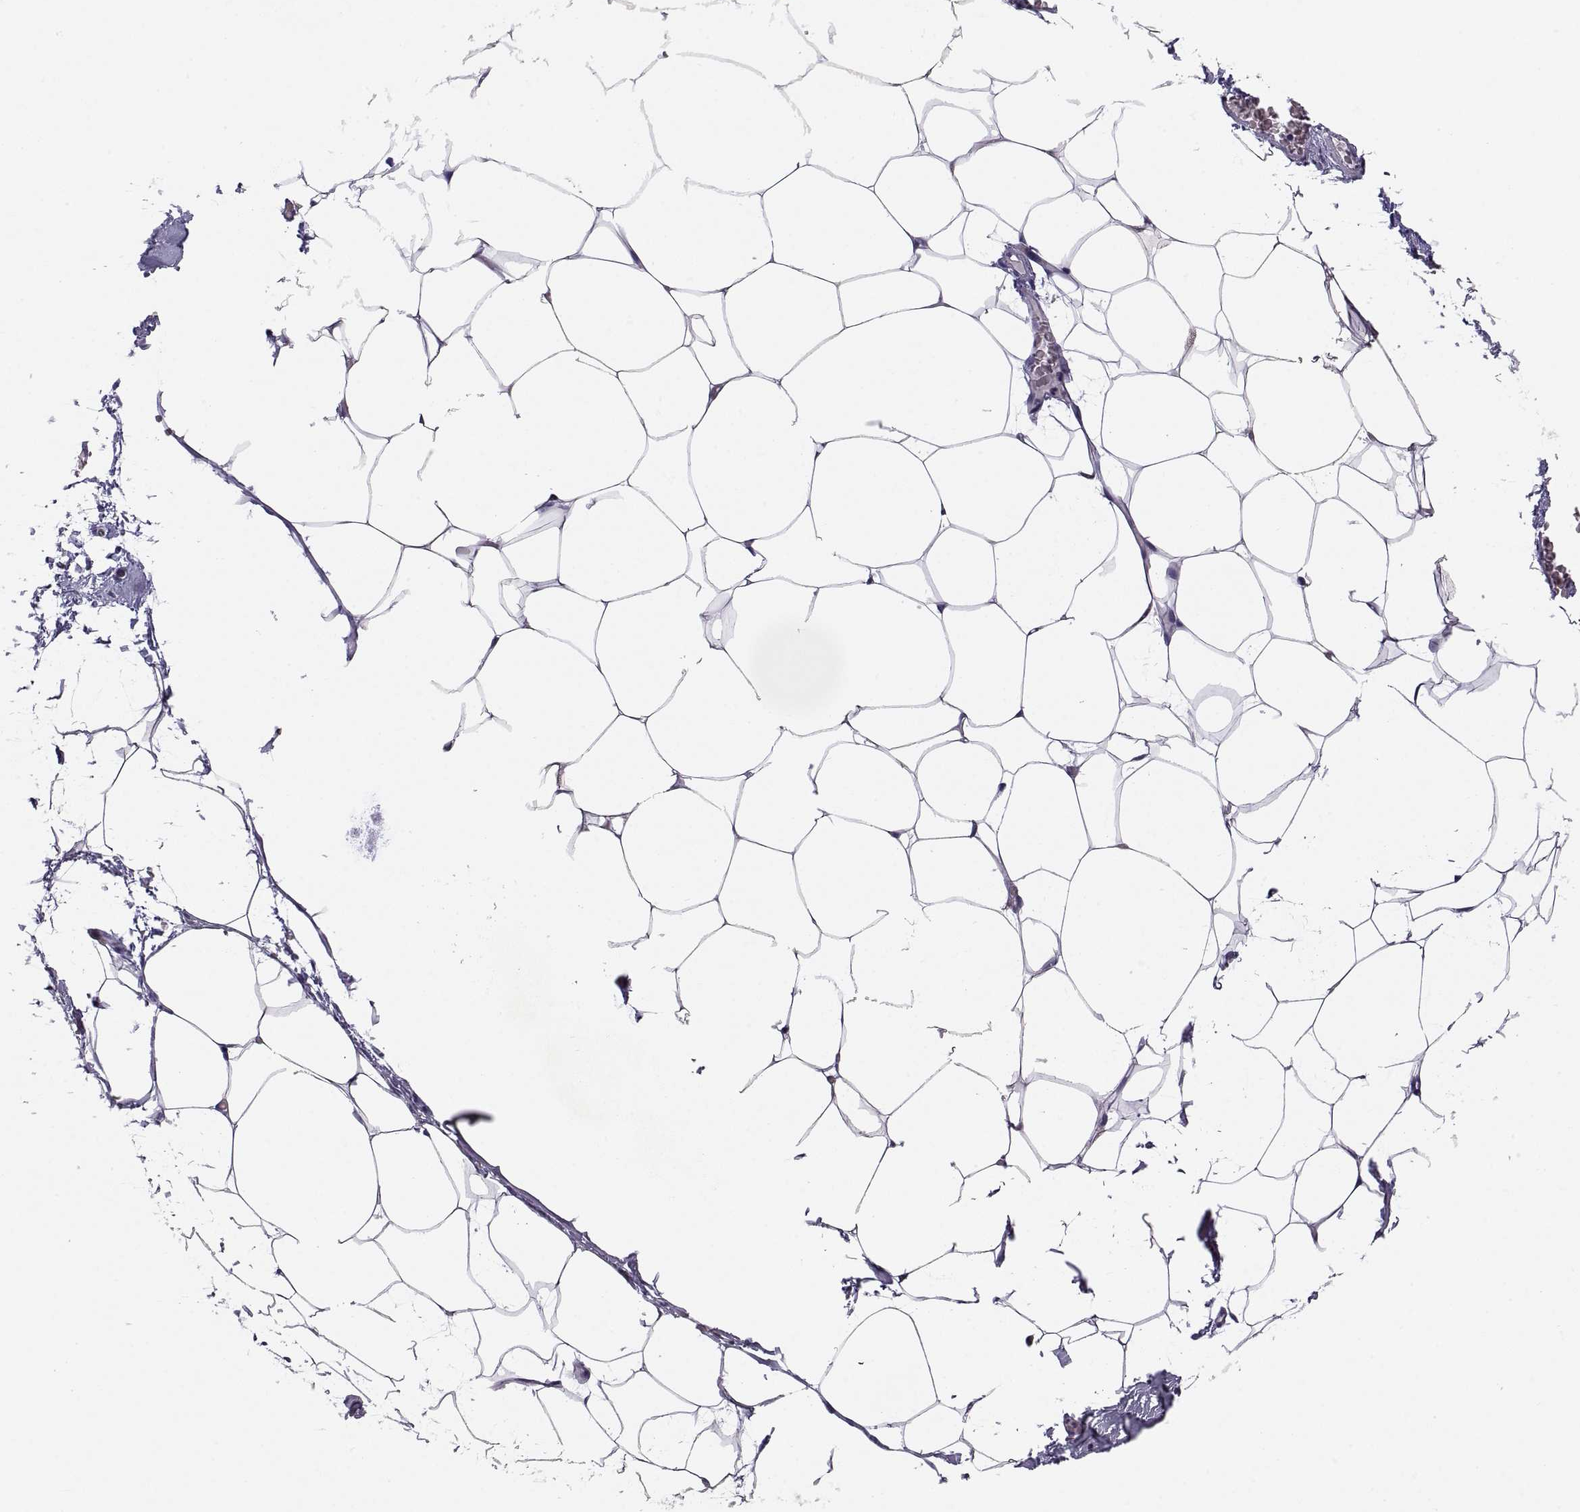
{"staining": {"intensity": "negative", "quantity": "none", "location": "none"}, "tissue": "adipose tissue", "cell_type": "Adipocytes", "image_type": "normal", "snomed": [{"axis": "morphology", "description": "Normal tissue, NOS"}, {"axis": "topography", "description": "Adipose tissue"}], "caption": "Protein analysis of unremarkable adipose tissue reveals no significant staining in adipocytes.", "gene": "FGF9", "patient": {"sex": "male", "age": 57}}